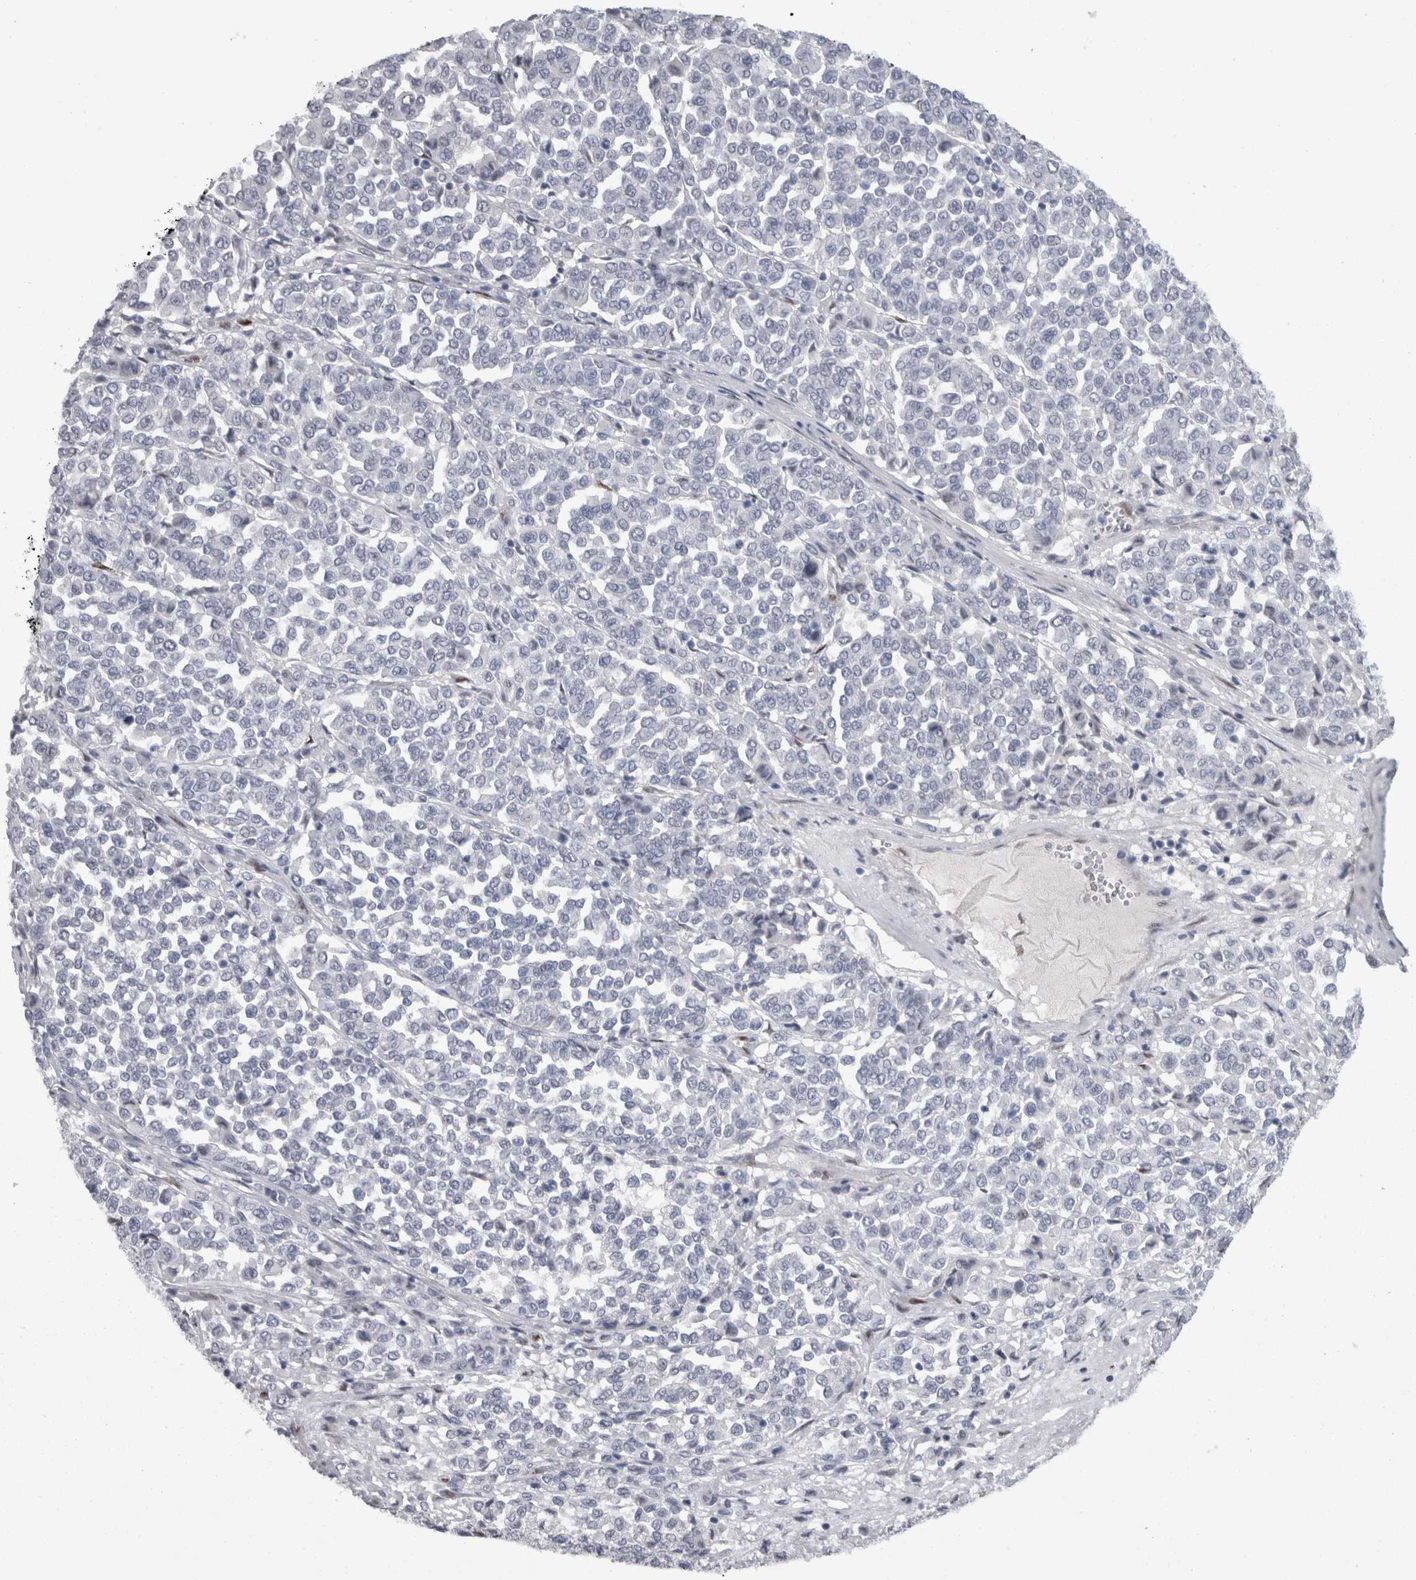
{"staining": {"intensity": "negative", "quantity": "none", "location": "none"}, "tissue": "melanoma", "cell_type": "Tumor cells", "image_type": "cancer", "snomed": [{"axis": "morphology", "description": "Malignant melanoma, Metastatic site"}, {"axis": "topography", "description": "Pancreas"}], "caption": "This is an IHC photomicrograph of malignant melanoma (metastatic site). There is no positivity in tumor cells.", "gene": "C1orf54", "patient": {"sex": "female", "age": 30}}